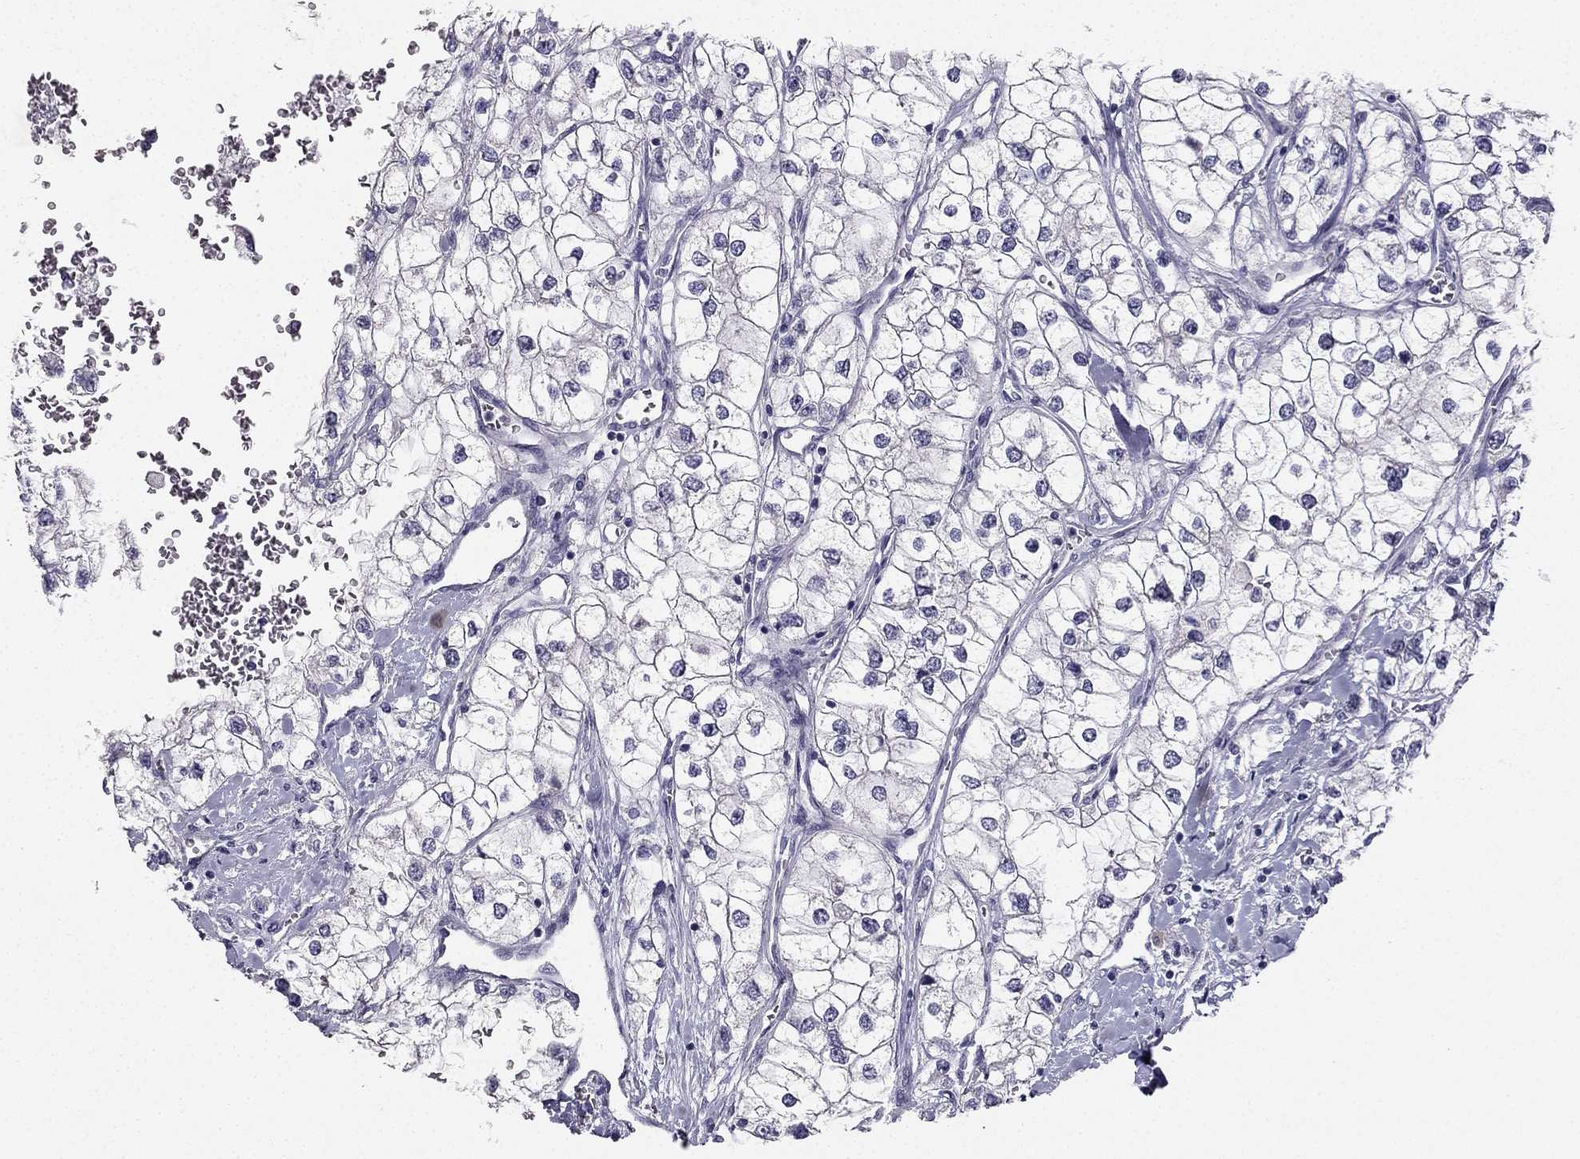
{"staining": {"intensity": "negative", "quantity": "none", "location": "none"}, "tissue": "renal cancer", "cell_type": "Tumor cells", "image_type": "cancer", "snomed": [{"axis": "morphology", "description": "Adenocarcinoma, NOS"}, {"axis": "topography", "description": "Kidney"}], "caption": "Tumor cells show no significant staining in renal adenocarcinoma. (Brightfield microscopy of DAB (3,3'-diaminobenzidine) immunohistochemistry at high magnification).", "gene": "CALB2", "patient": {"sex": "male", "age": 59}}